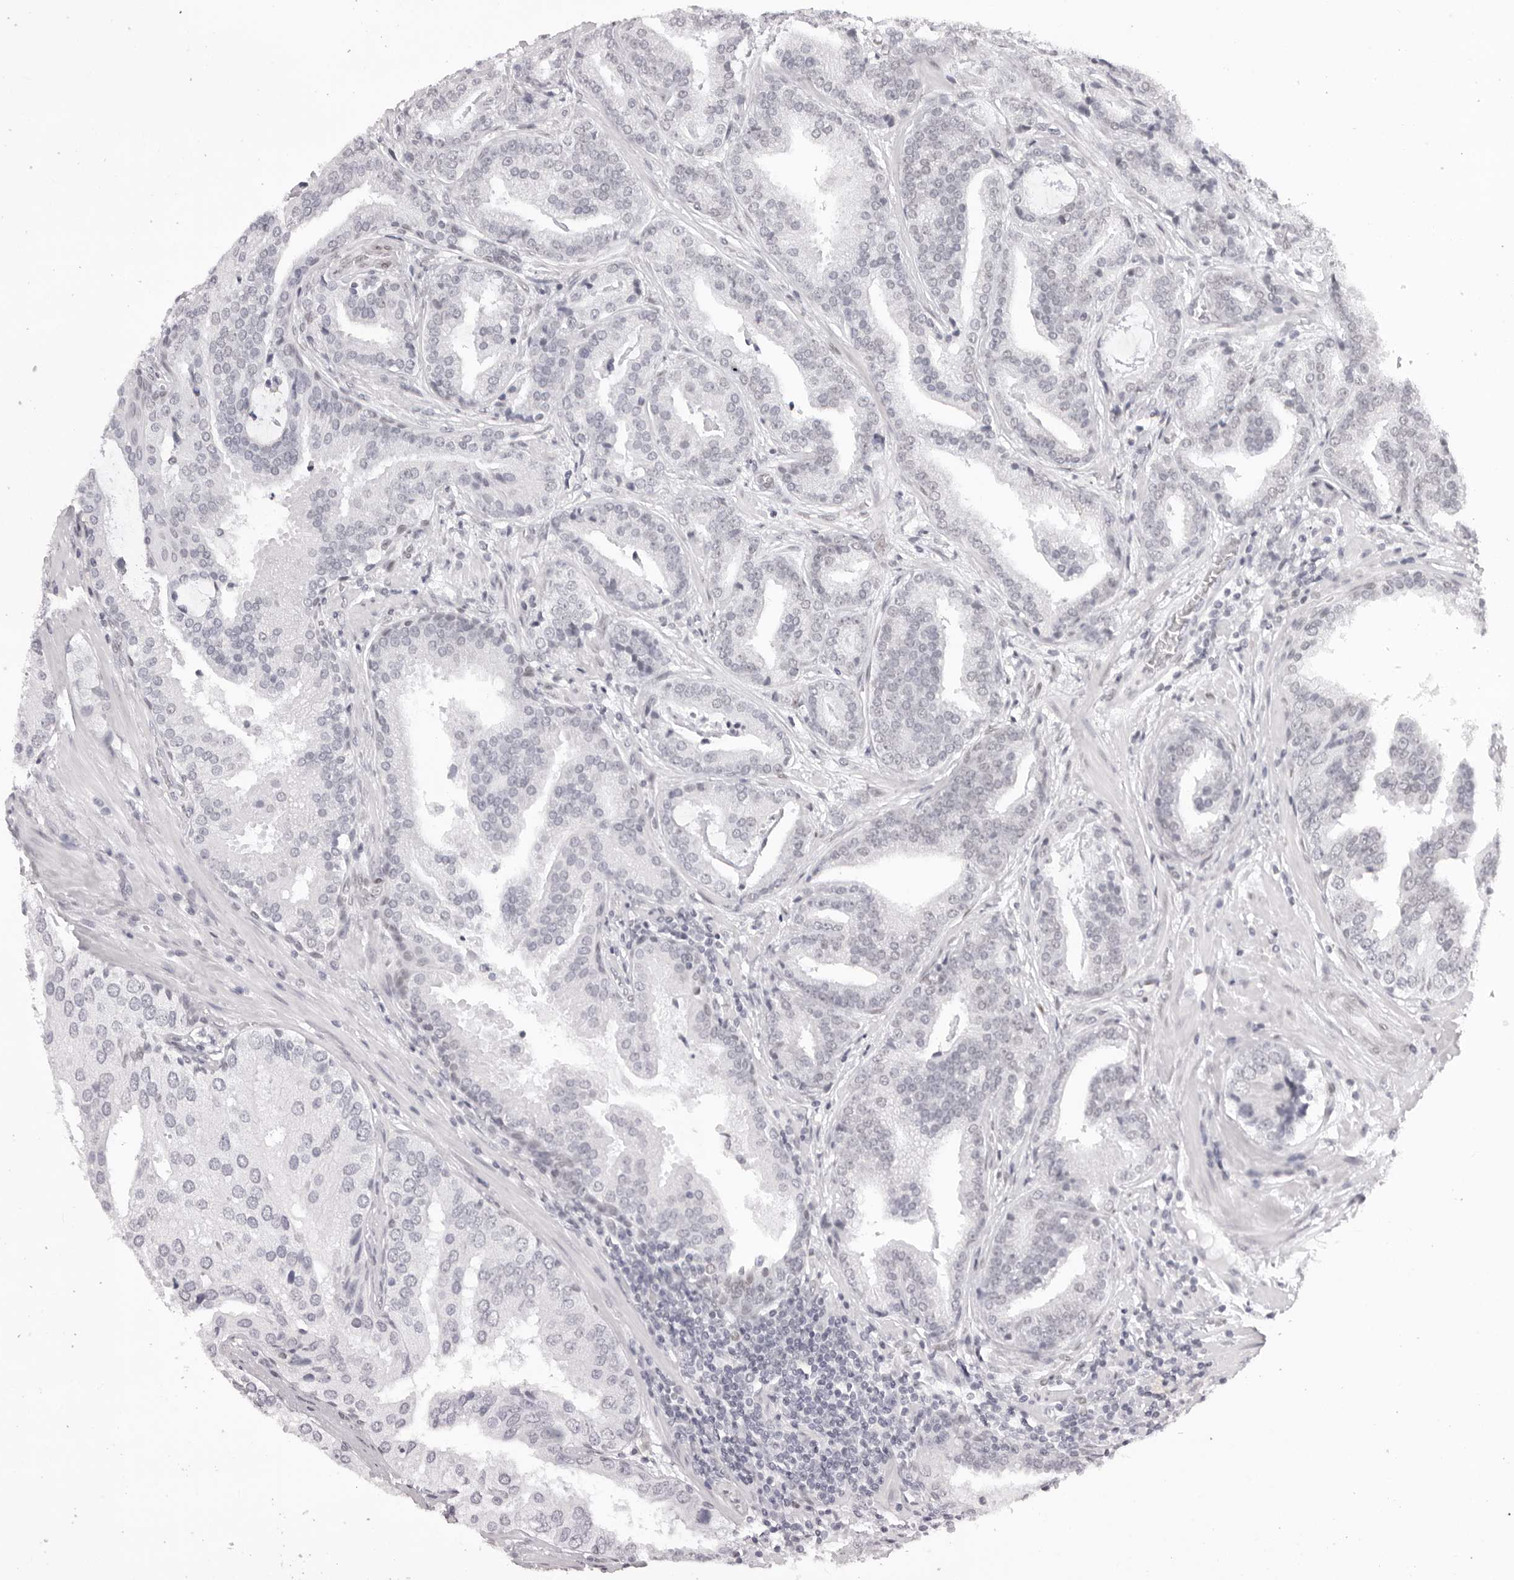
{"staining": {"intensity": "negative", "quantity": "none", "location": "none"}, "tissue": "prostate cancer", "cell_type": "Tumor cells", "image_type": "cancer", "snomed": [{"axis": "morphology", "description": "Adenocarcinoma, Low grade"}, {"axis": "topography", "description": "Prostate"}], "caption": "Tumor cells show no significant staining in prostate low-grade adenocarcinoma. (Stains: DAB (3,3'-diaminobenzidine) immunohistochemistry (IHC) with hematoxylin counter stain, Microscopy: brightfield microscopy at high magnification).", "gene": "MAFK", "patient": {"sex": "male", "age": 67}}